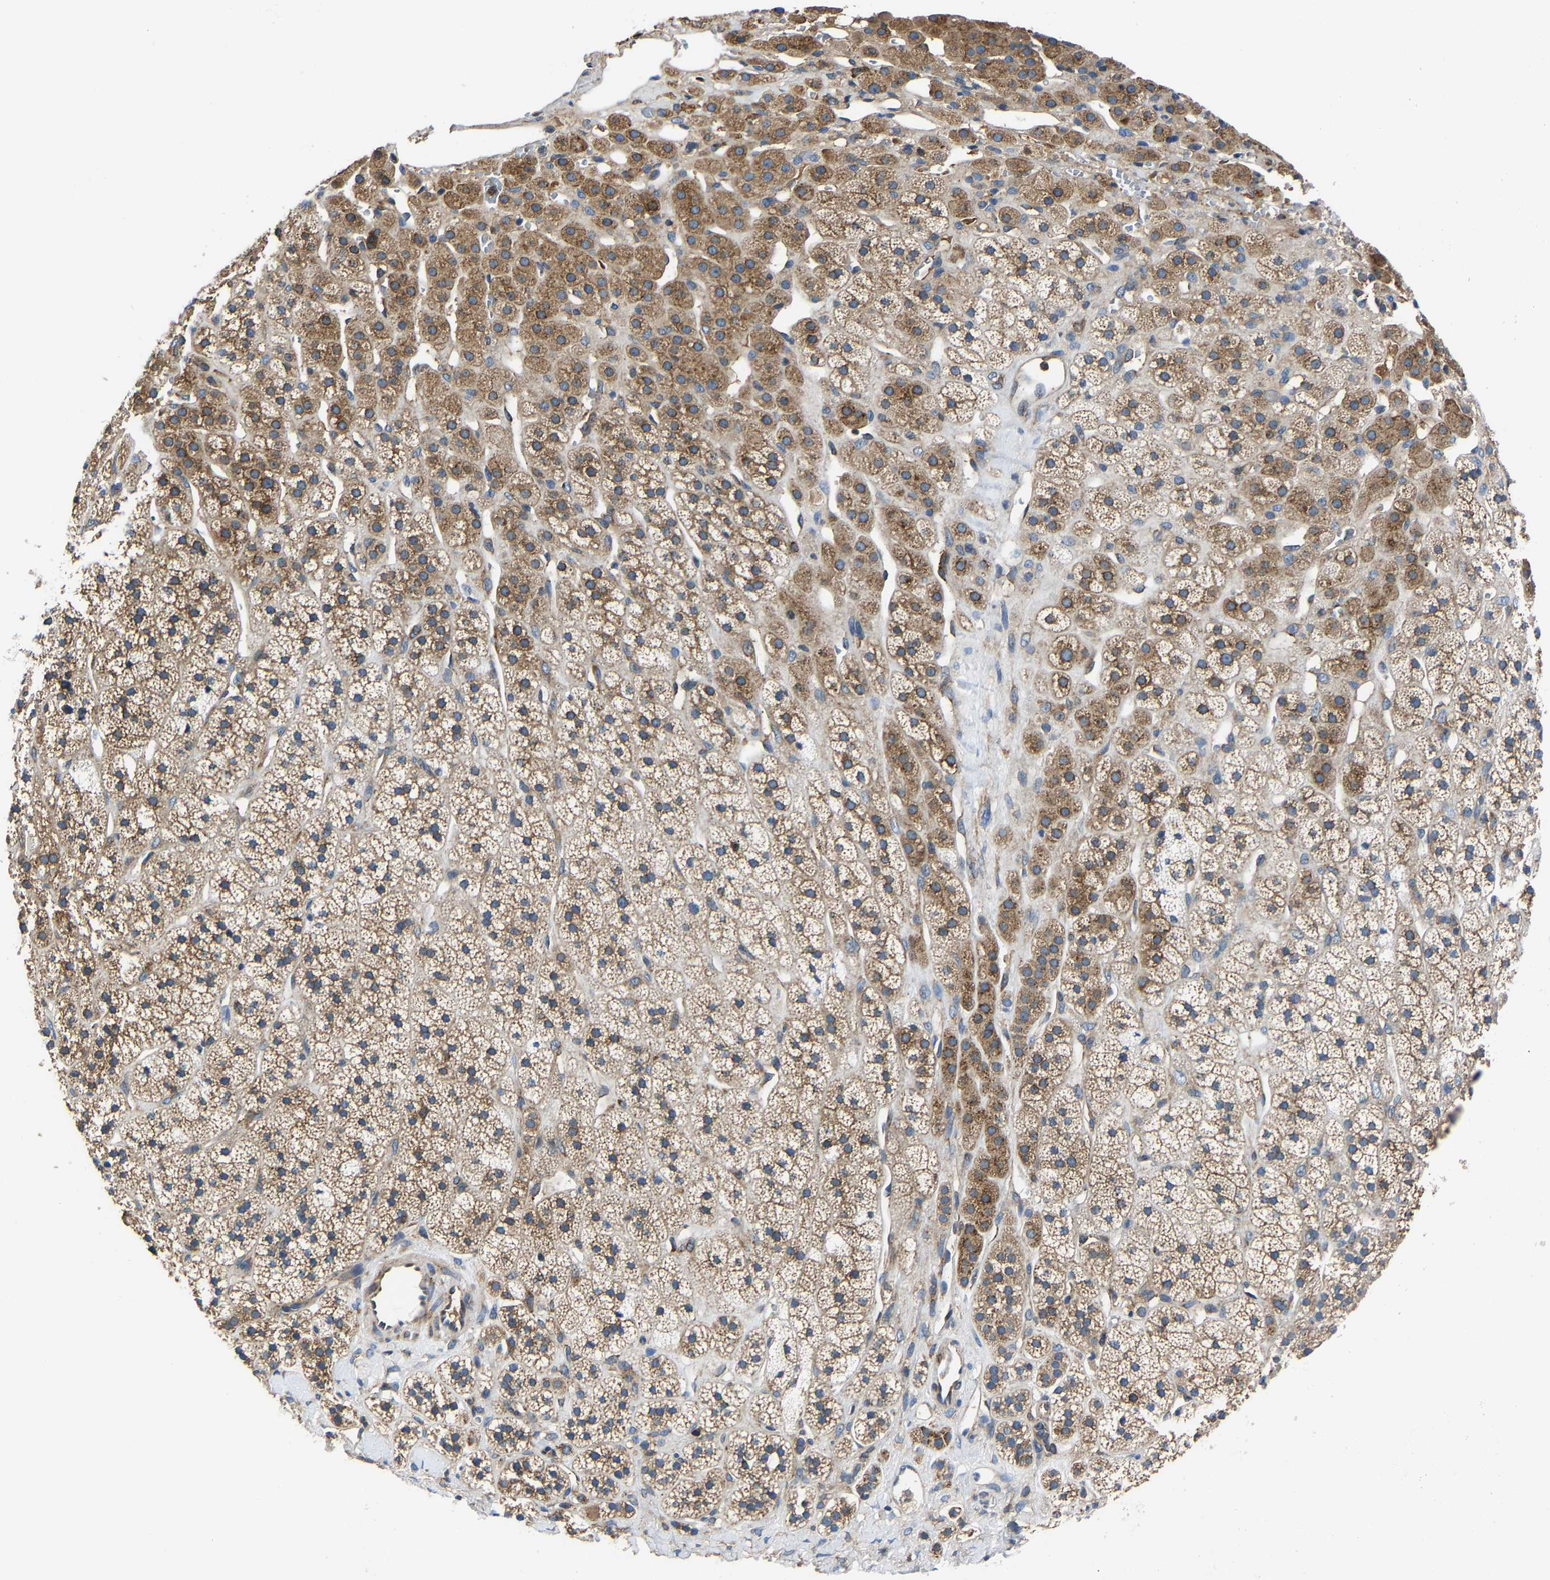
{"staining": {"intensity": "moderate", "quantity": ">75%", "location": "cytoplasmic/membranous"}, "tissue": "adrenal gland", "cell_type": "Glandular cells", "image_type": "normal", "snomed": [{"axis": "morphology", "description": "Normal tissue, NOS"}, {"axis": "topography", "description": "Adrenal gland"}], "caption": "Approximately >75% of glandular cells in unremarkable human adrenal gland exhibit moderate cytoplasmic/membranous protein positivity as visualized by brown immunohistochemical staining.", "gene": "G3BP2", "patient": {"sex": "male", "age": 56}}